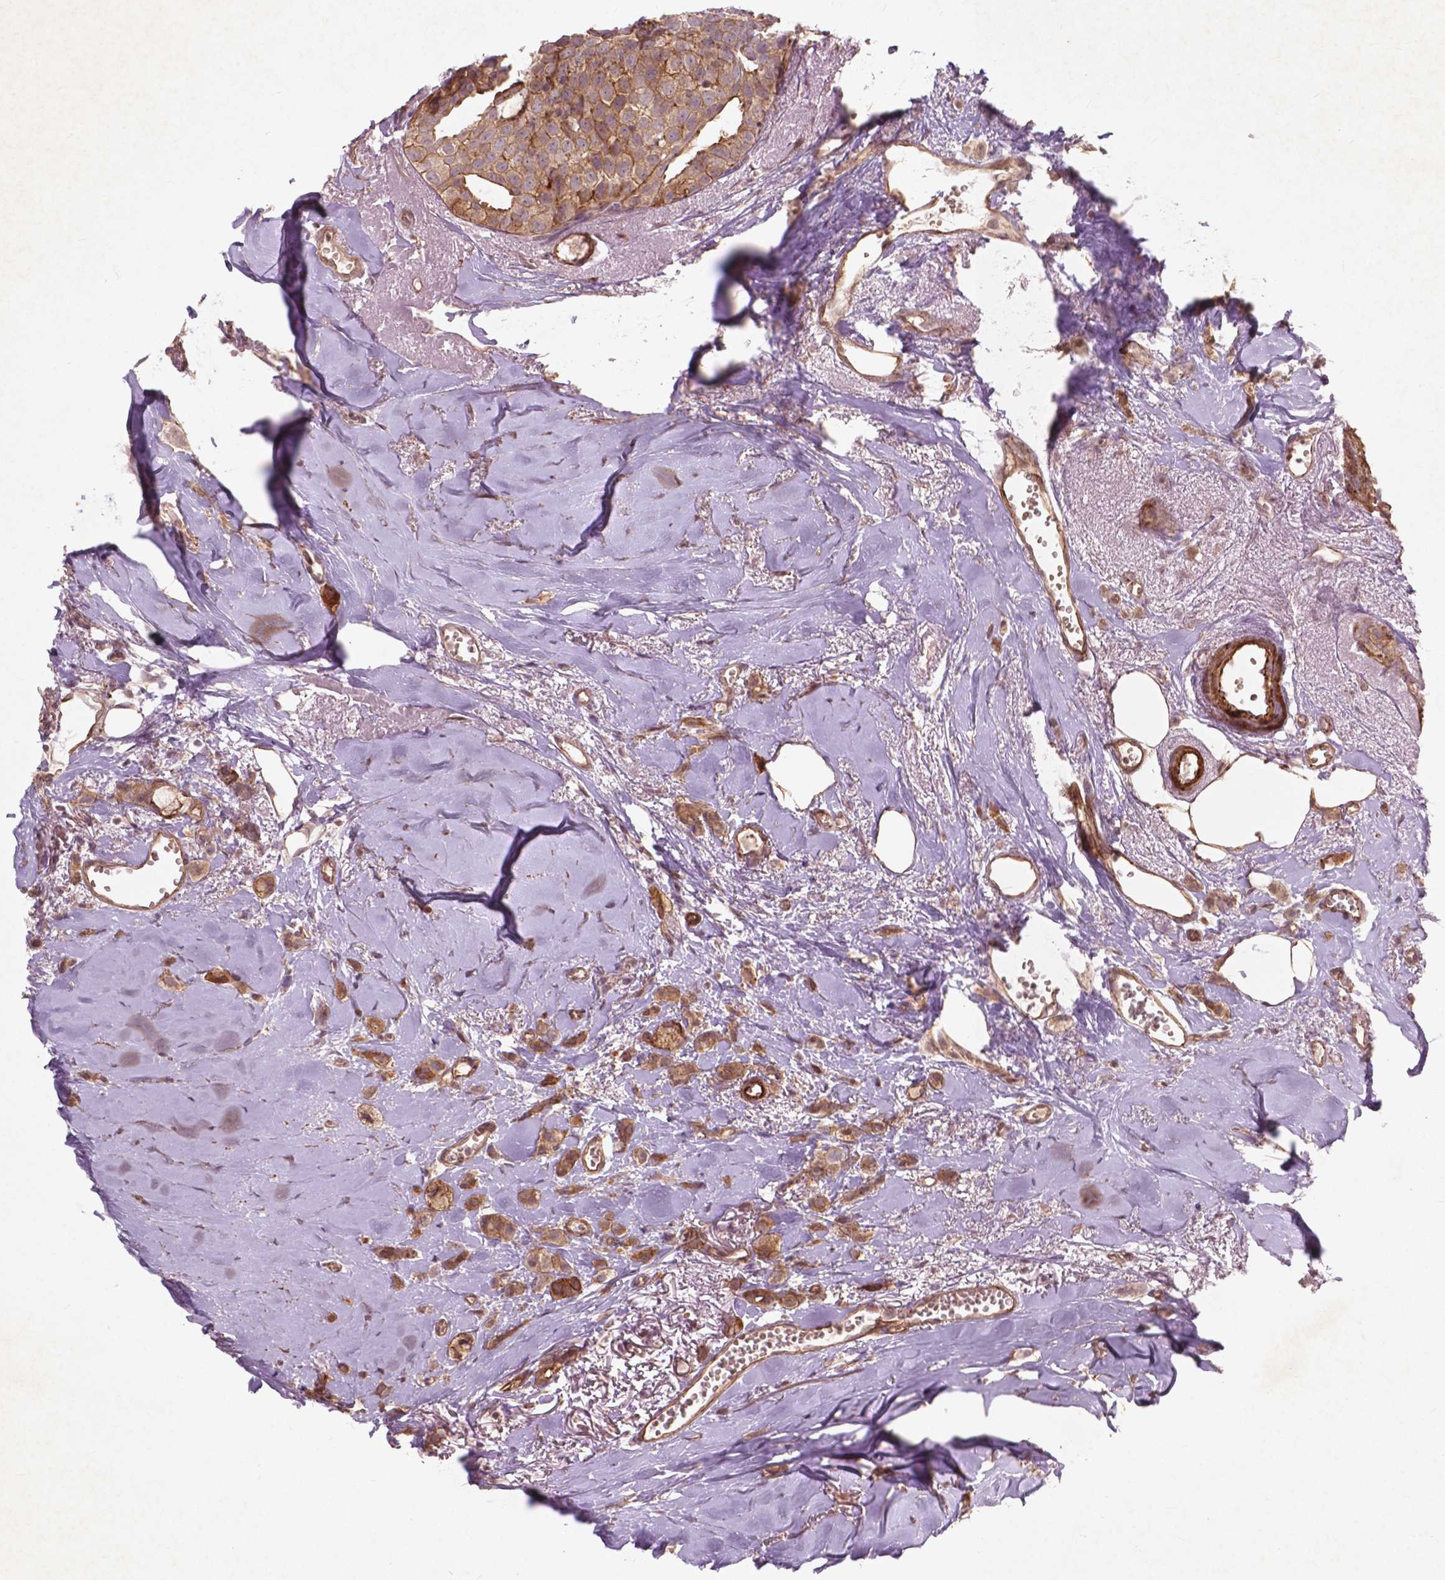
{"staining": {"intensity": "moderate", "quantity": ">75%", "location": "cytoplasmic/membranous"}, "tissue": "breast cancer", "cell_type": "Tumor cells", "image_type": "cancer", "snomed": [{"axis": "morphology", "description": "Duct carcinoma"}, {"axis": "topography", "description": "Breast"}], "caption": "This photomicrograph exhibits IHC staining of human breast cancer (invasive ductal carcinoma), with medium moderate cytoplasmic/membranous positivity in about >75% of tumor cells.", "gene": "RFPL4B", "patient": {"sex": "female", "age": 85}}